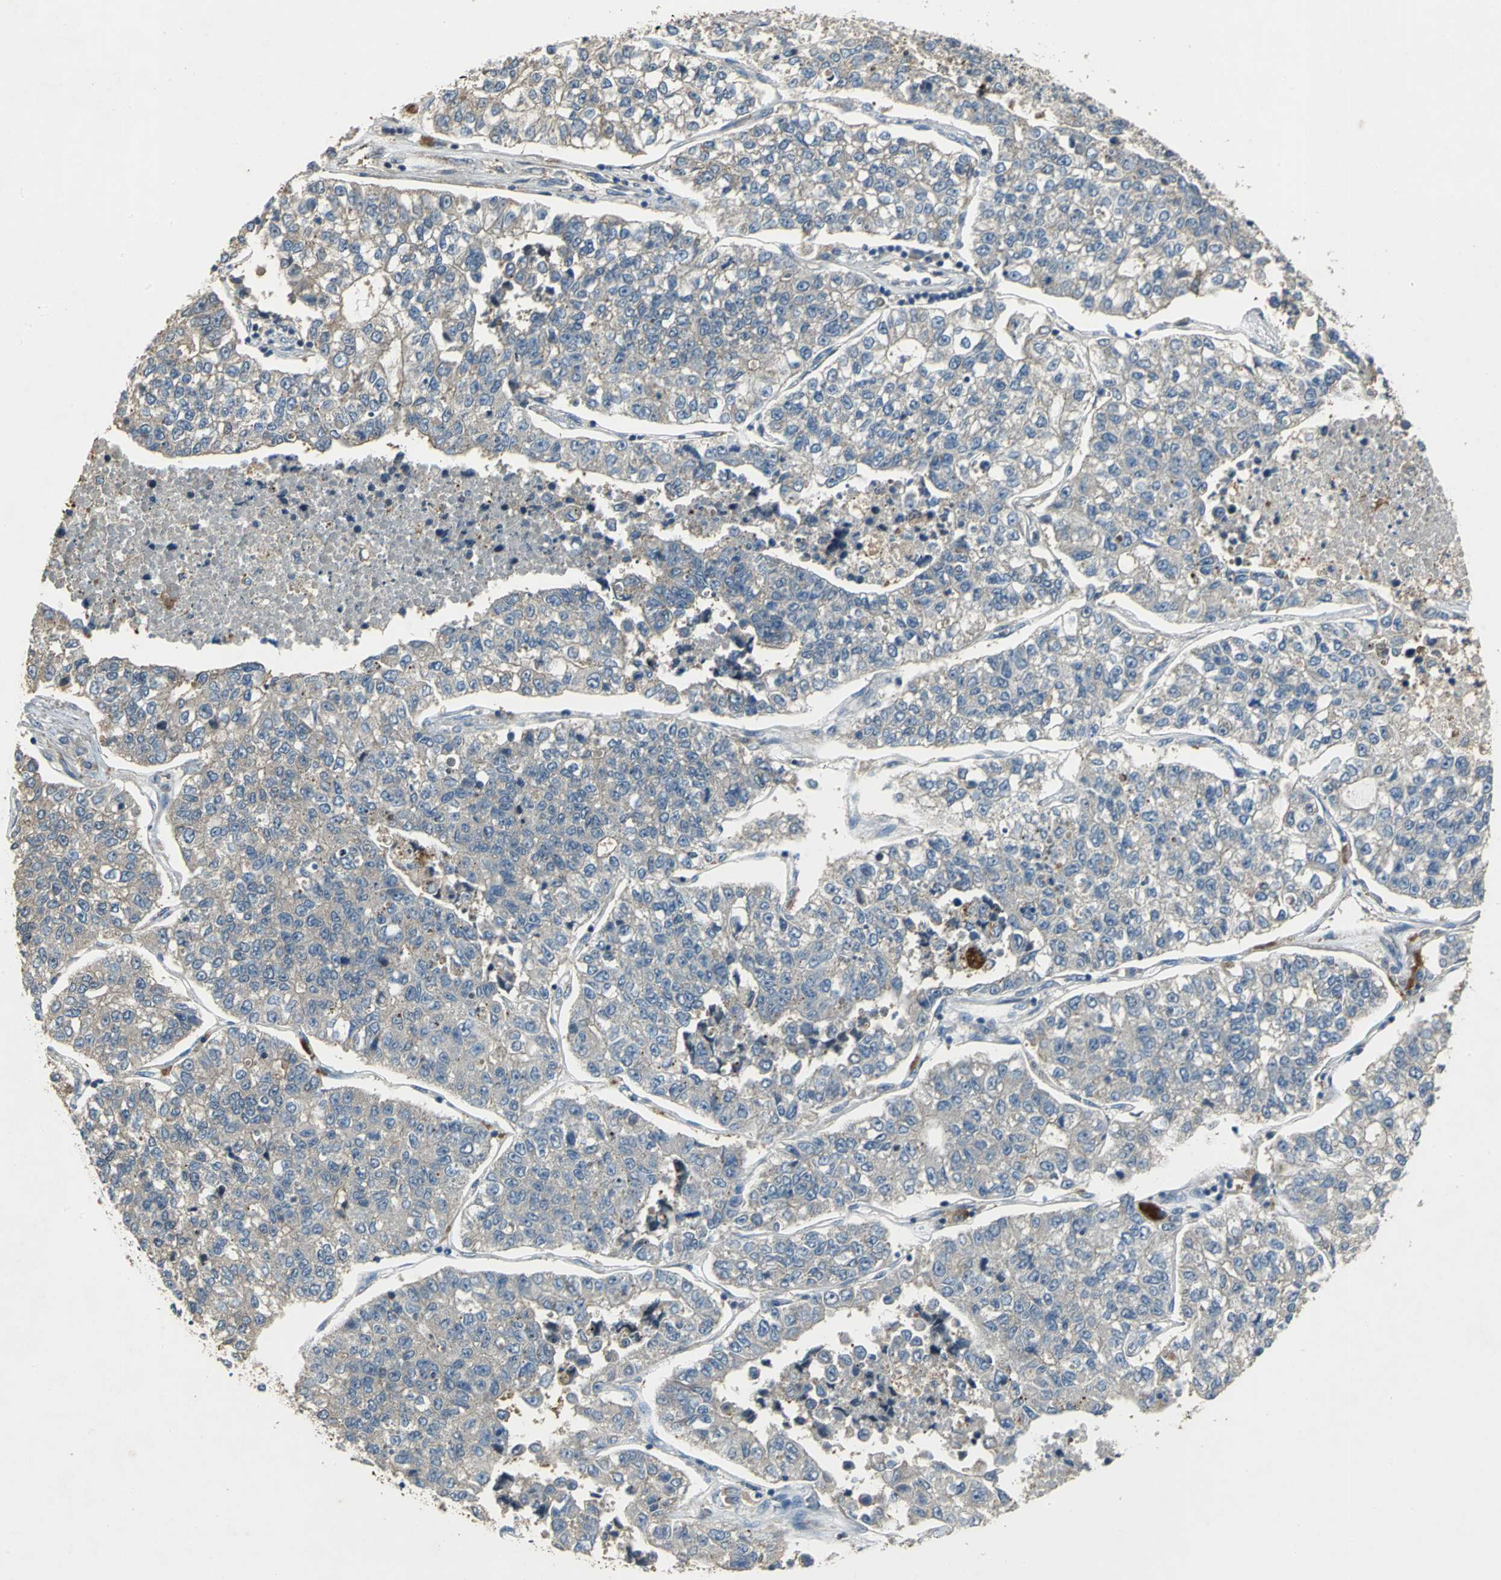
{"staining": {"intensity": "weak", "quantity": ">75%", "location": "cytoplasmic/membranous"}, "tissue": "lung cancer", "cell_type": "Tumor cells", "image_type": "cancer", "snomed": [{"axis": "morphology", "description": "Adenocarcinoma, NOS"}, {"axis": "topography", "description": "Lung"}], "caption": "The micrograph shows a brown stain indicating the presence of a protein in the cytoplasmic/membranous of tumor cells in lung cancer. The protein is stained brown, and the nuclei are stained in blue (DAB (3,3'-diaminobenzidine) IHC with brightfield microscopy, high magnification).", "gene": "MET", "patient": {"sex": "male", "age": 49}}